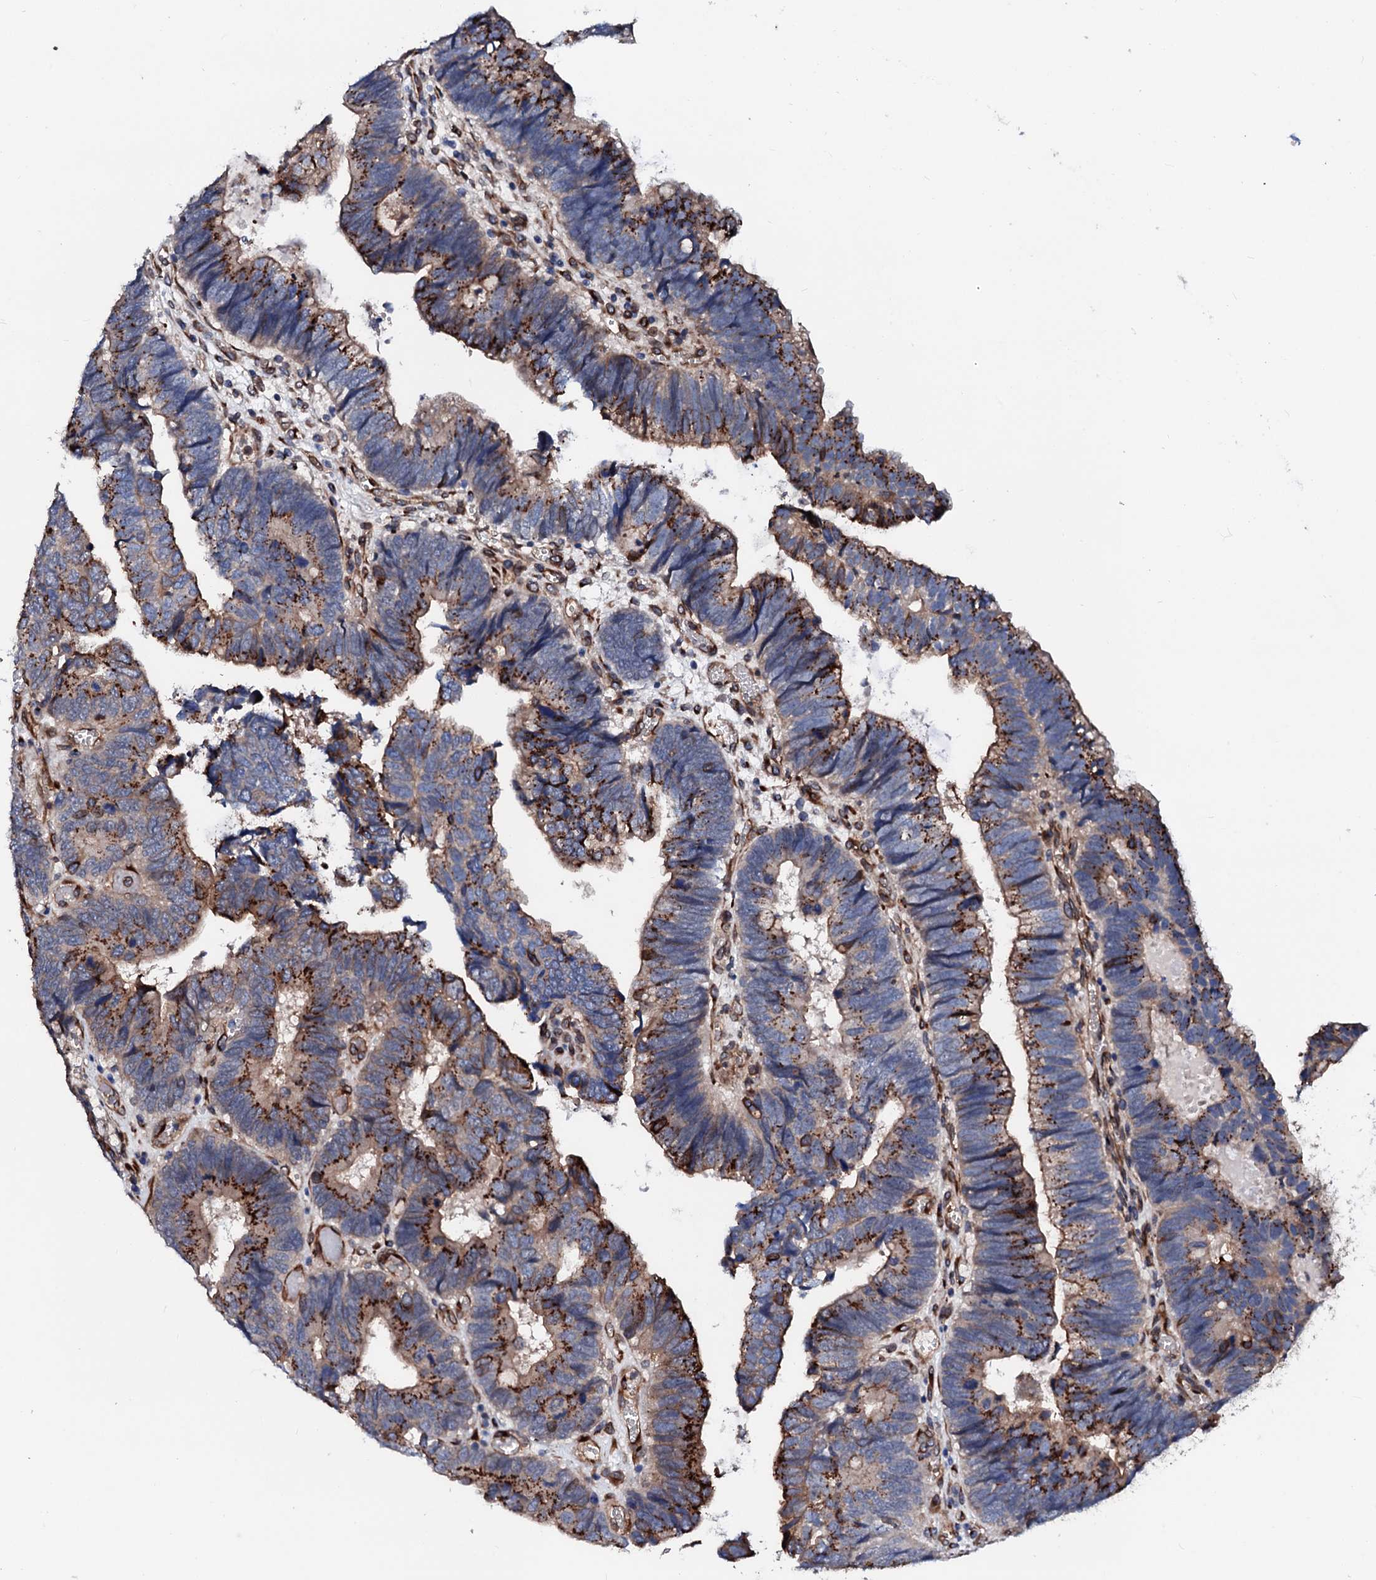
{"staining": {"intensity": "moderate", "quantity": "25%-75%", "location": "cytoplasmic/membranous"}, "tissue": "colorectal cancer", "cell_type": "Tumor cells", "image_type": "cancer", "snomed": [{"axis": "morphology", "description": "Adenocarcinoma, NOS"}, {"axis": "topography", "description": "Colon"}], "caption": "The image exhibits a brown stain indicating the presence of a protein in the cytoplasmic/membranous of tumor cells in adenocarcinoma (colorectal).", "gene": "TMCO3", "patient": {"sex": "female", "age": 67}}